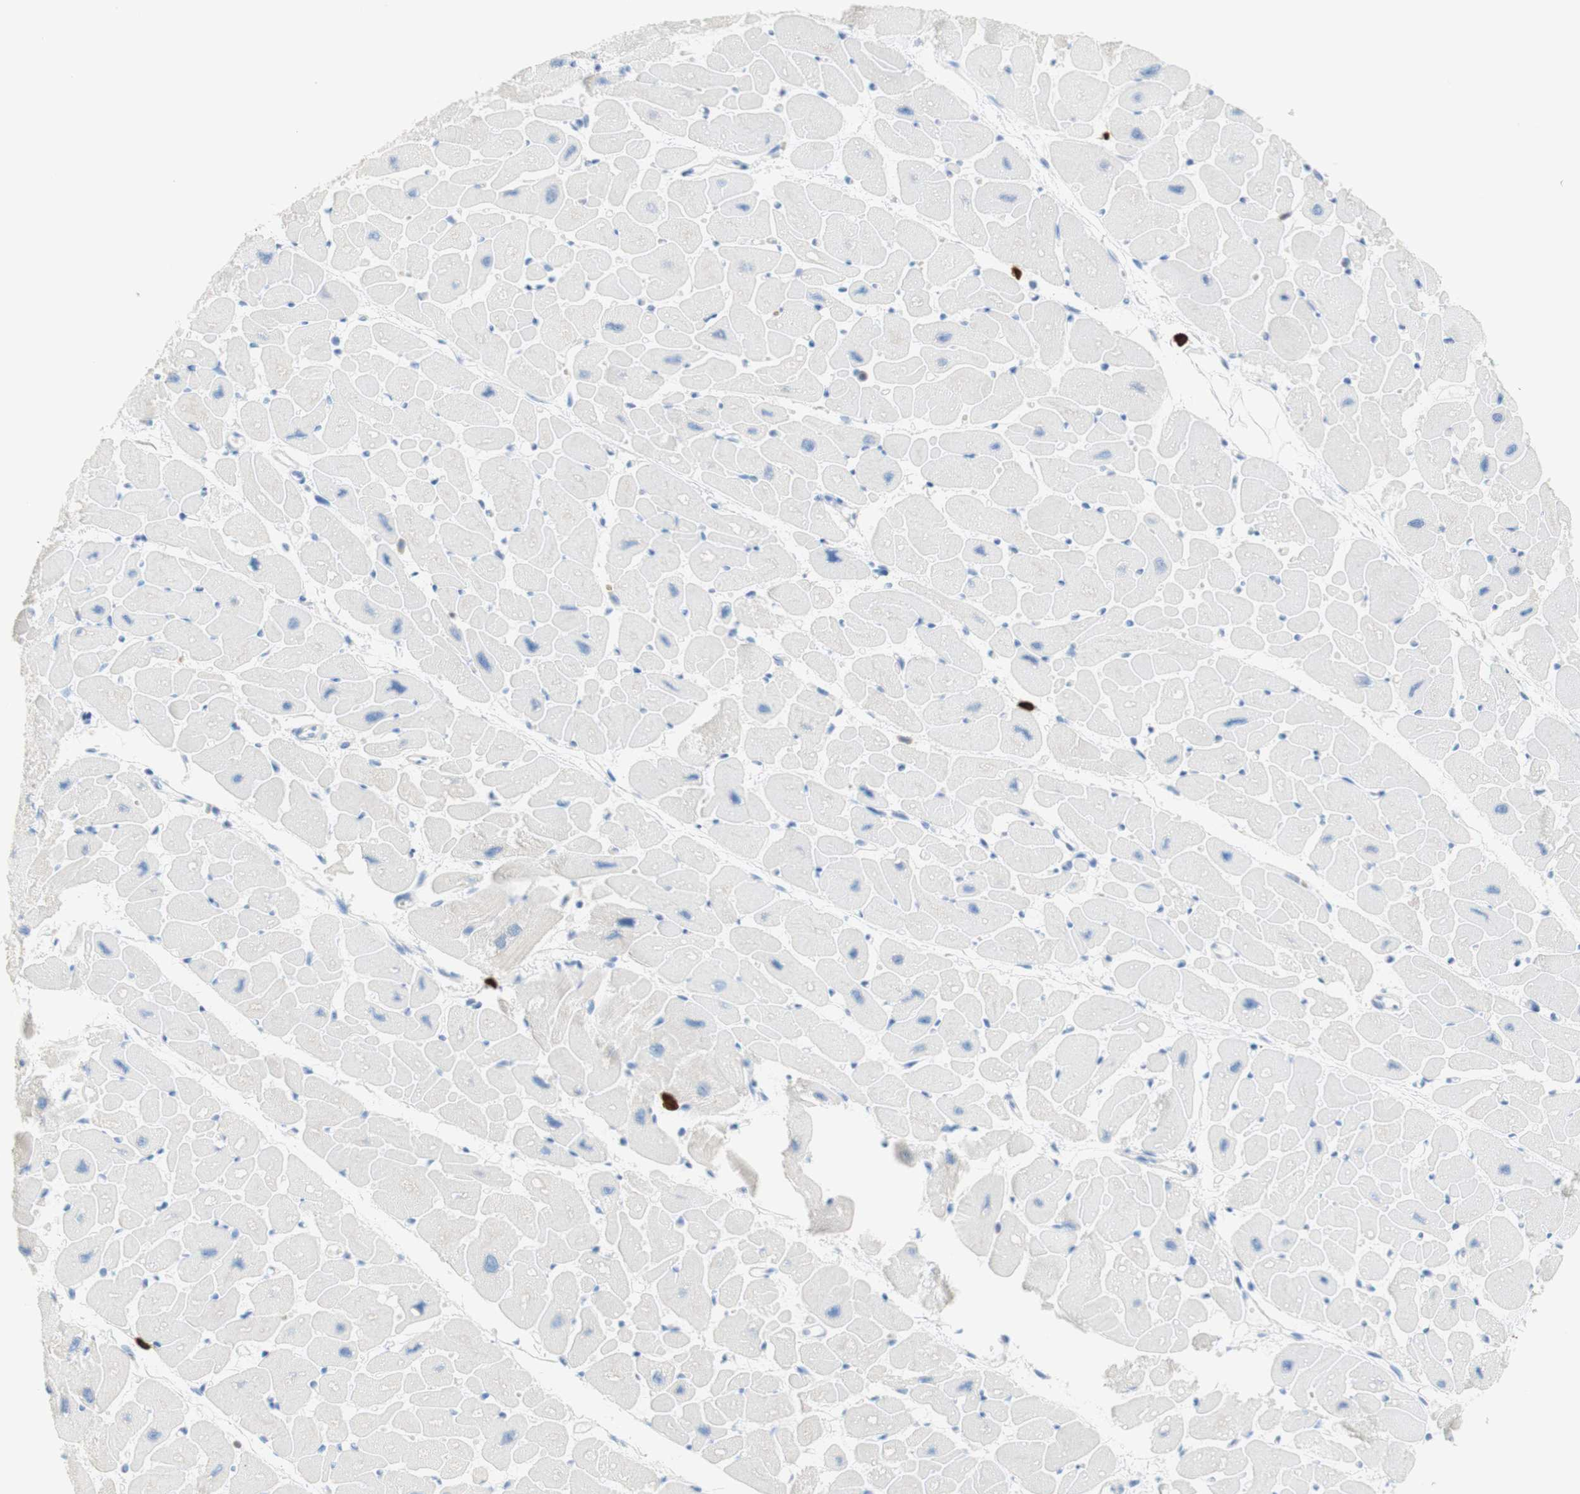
{"staining": {"intensity": "negative", "quantity": "none", "location": "none"}, "tissue": "heart muscle", "cell_type": "Cardiomyocytes", "image_type": "normal", "snomed": [{"axis": "morphology", "description": "Normal tissue, NOS"}, {"axis": "topography", "description": "Heart"}], "caption": "Photomicrograph shows no significant protein positivity in cardiomyocytes of benign heart muscle. The staining is performed using DAB brown chromogen with nuclei counter-stained in using hematoxylin.", "gene": "CEACAM1", "patient": {"sex": "female", "age": 54}}